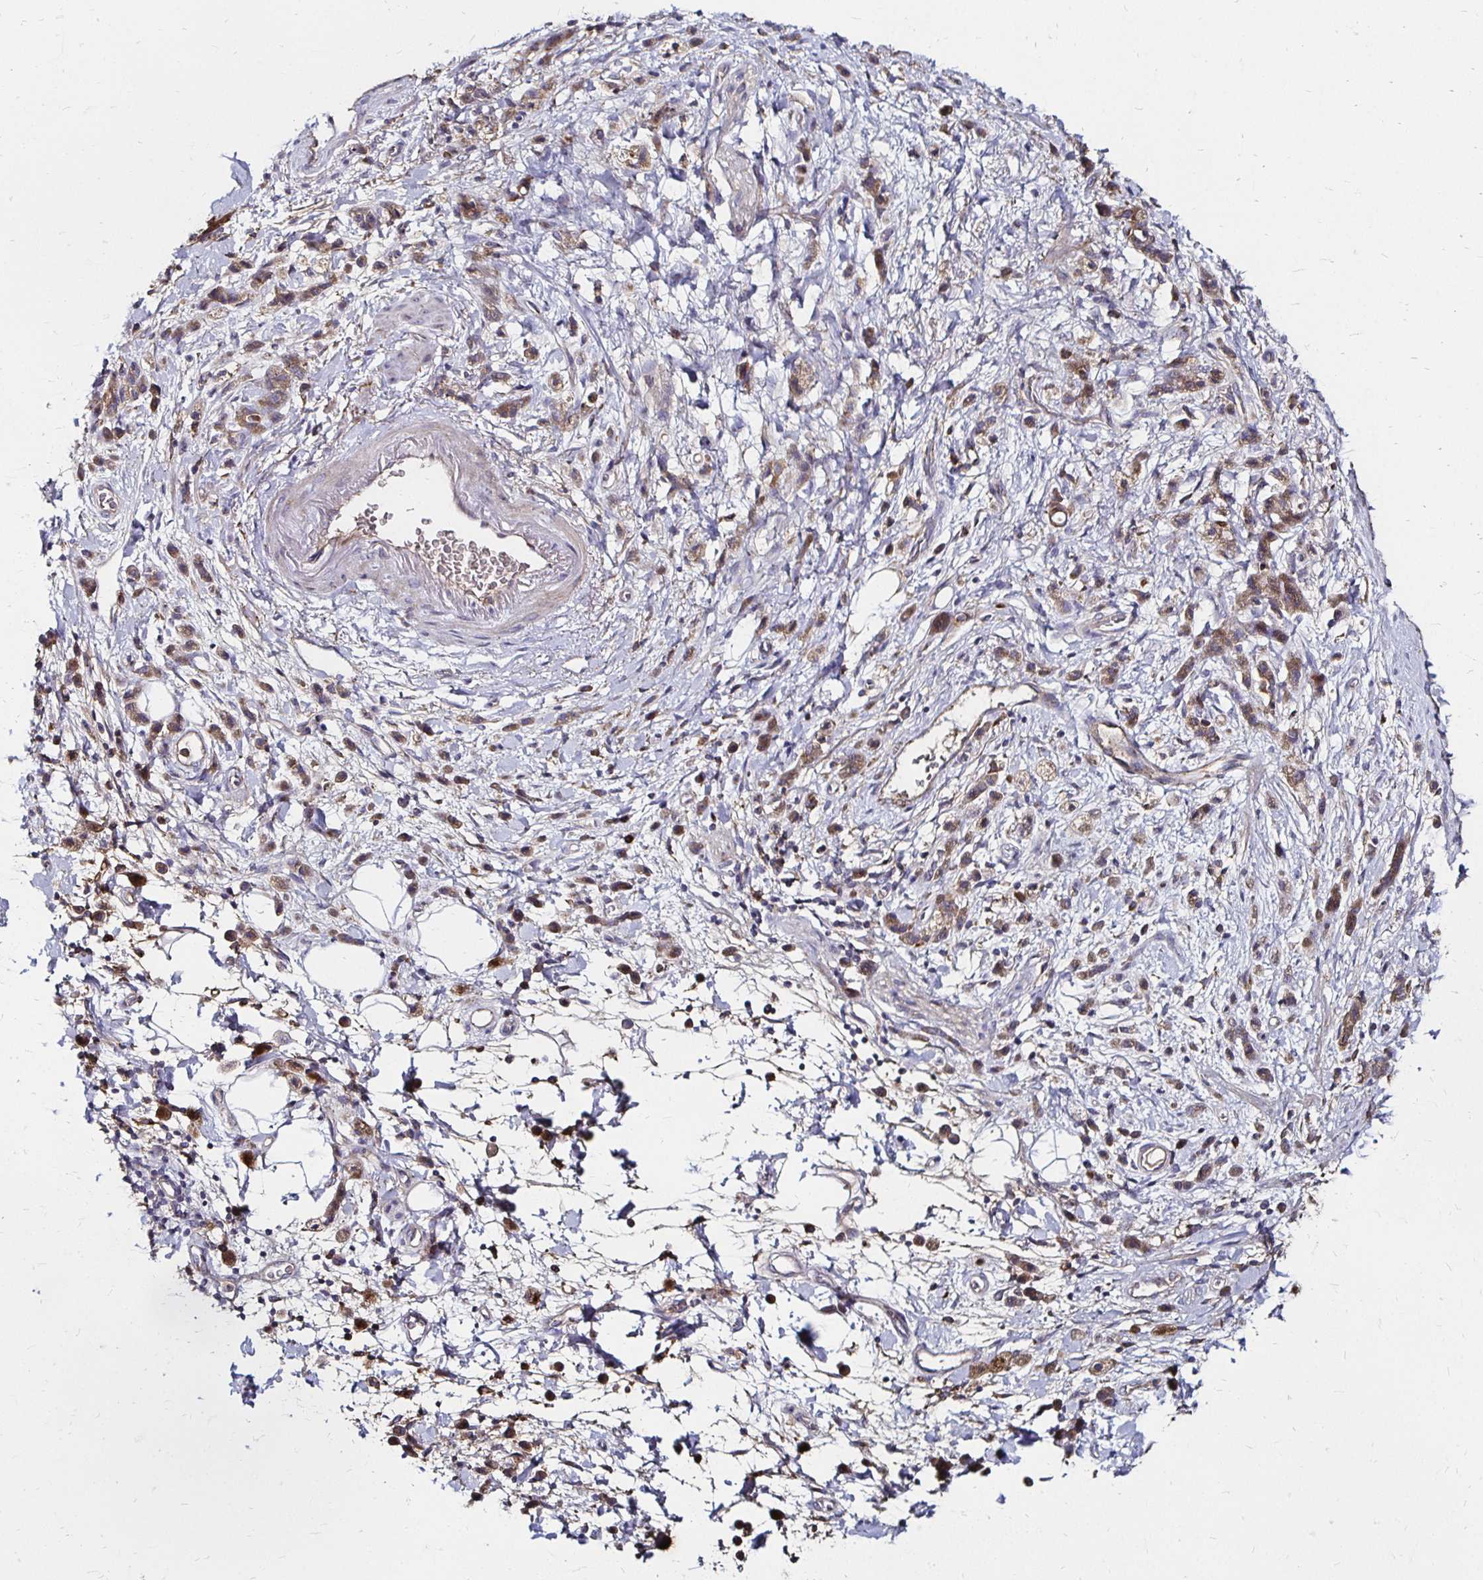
{"staining": {"intensity": "moderate", "quantity": ">75%", "location": "cytoplasmic/membranous"}, "tissue": "stomach cancer", "cell_type": "Tumor cells", "image_type": "cancer", "snomed": [{"axis": "morphology", "description": "Adenocarcinoma, NOS"}, {"axis": "topography", "description": "Stomach"}], "caption": "An image of human adenocarcinoma (stomach) stained for a protein displays moderate cytoplasmic/membranous brown staining in tumor cells. Nuclei are stained in blue.", "gene": "NCSTN", "patient": {"sex": "male", "age": 77}}